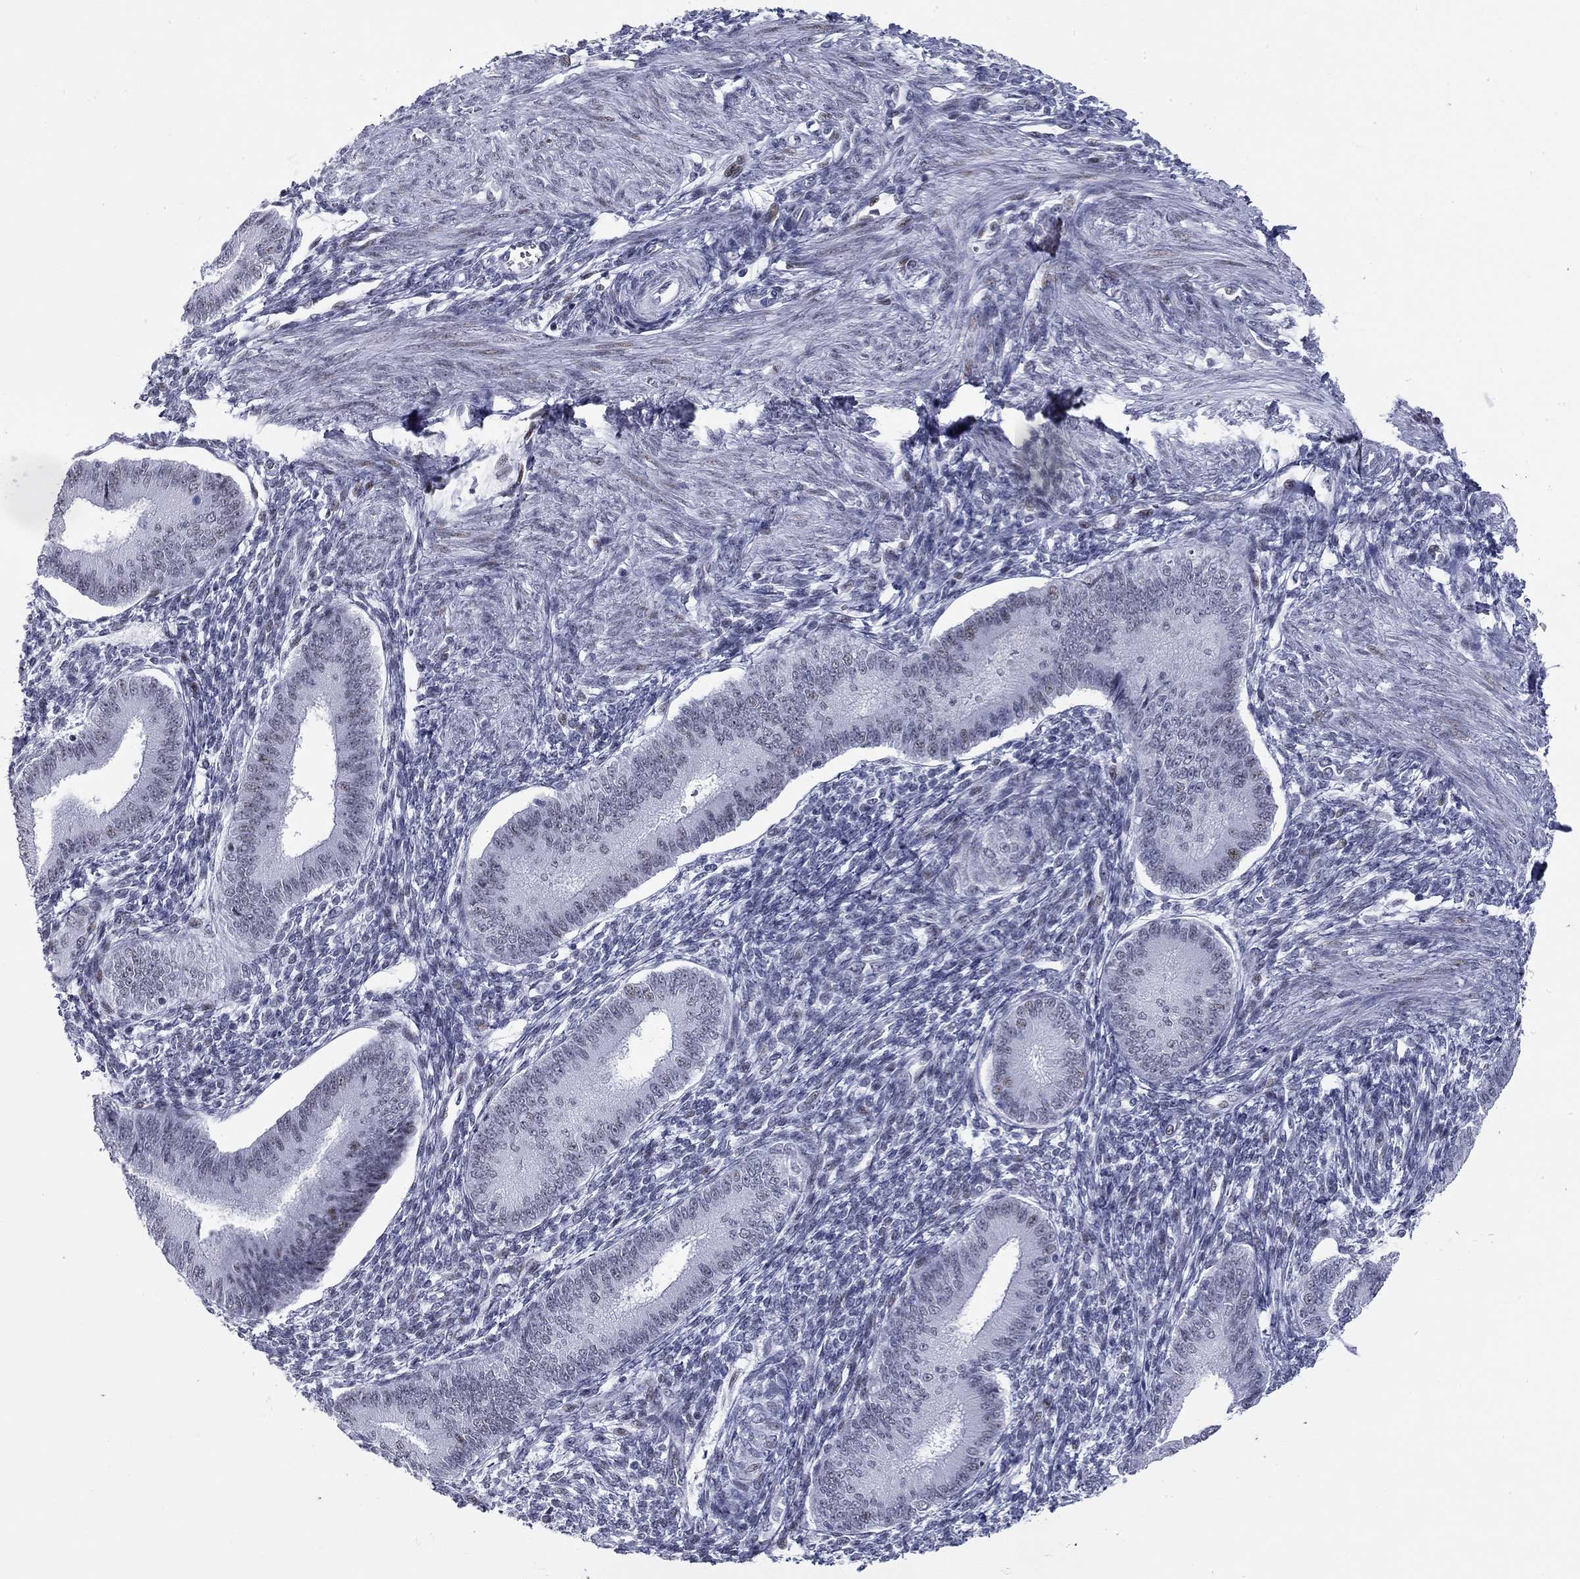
{"staining": {"intensity": "negative", "quantity": "none", "location": "none"}, "tissue": "endometrium", "cell_type": "Cells in endometrial stroma", "image_type": "normal", "snomed": [{"axis": "morphology", "description": "Normal tissue, NOS"}, {"axis": "topography", "description": "Endometrium"}], "caption": "The photomicrograph reveals no significant expression in cells in endometrial stroma of endometrium. (DAB (3,3'-diaminobenzidine) IHC, high magnification).", "gene": "ASF1B", "patient": {"sex": "female", "age": 39}}